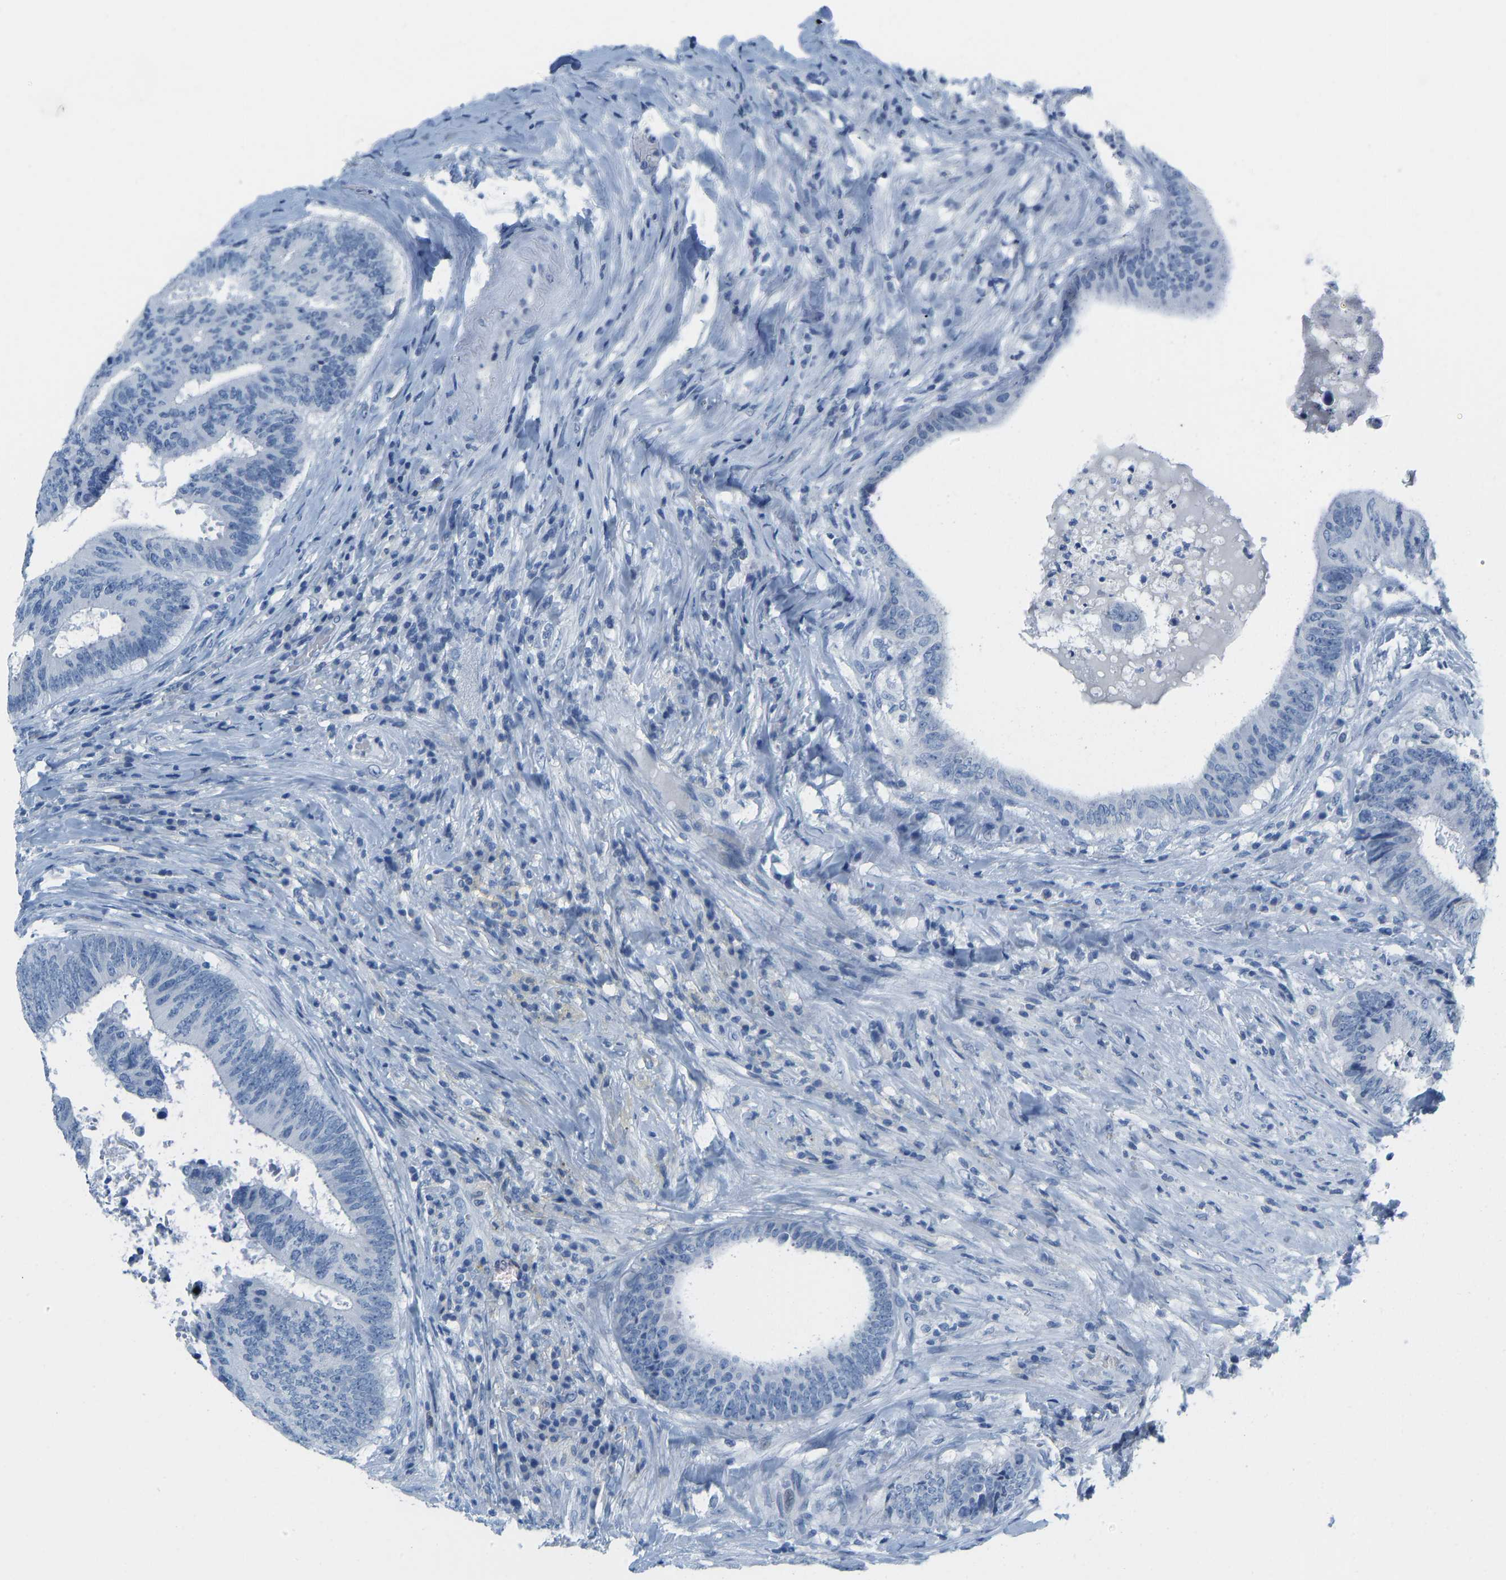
{"staining": {"intensity": "negative", "quantity": "none", "location": "none"}, "tissue": "colorectal cancer", "cell_type": "Tumor cells", "image_type": "cancer", "snomed": [{"axis": "morphology", "description": "Adenocarcinoma, NOS"}, {"axis": "topography", "description": "Rectum"}], "caption": "The histopathology image reveals no staining of tumor cells in adenocarcinoma (colorectal).", "gene": "SERPINB3", "patient": {"sex": "male", "age": 72}}